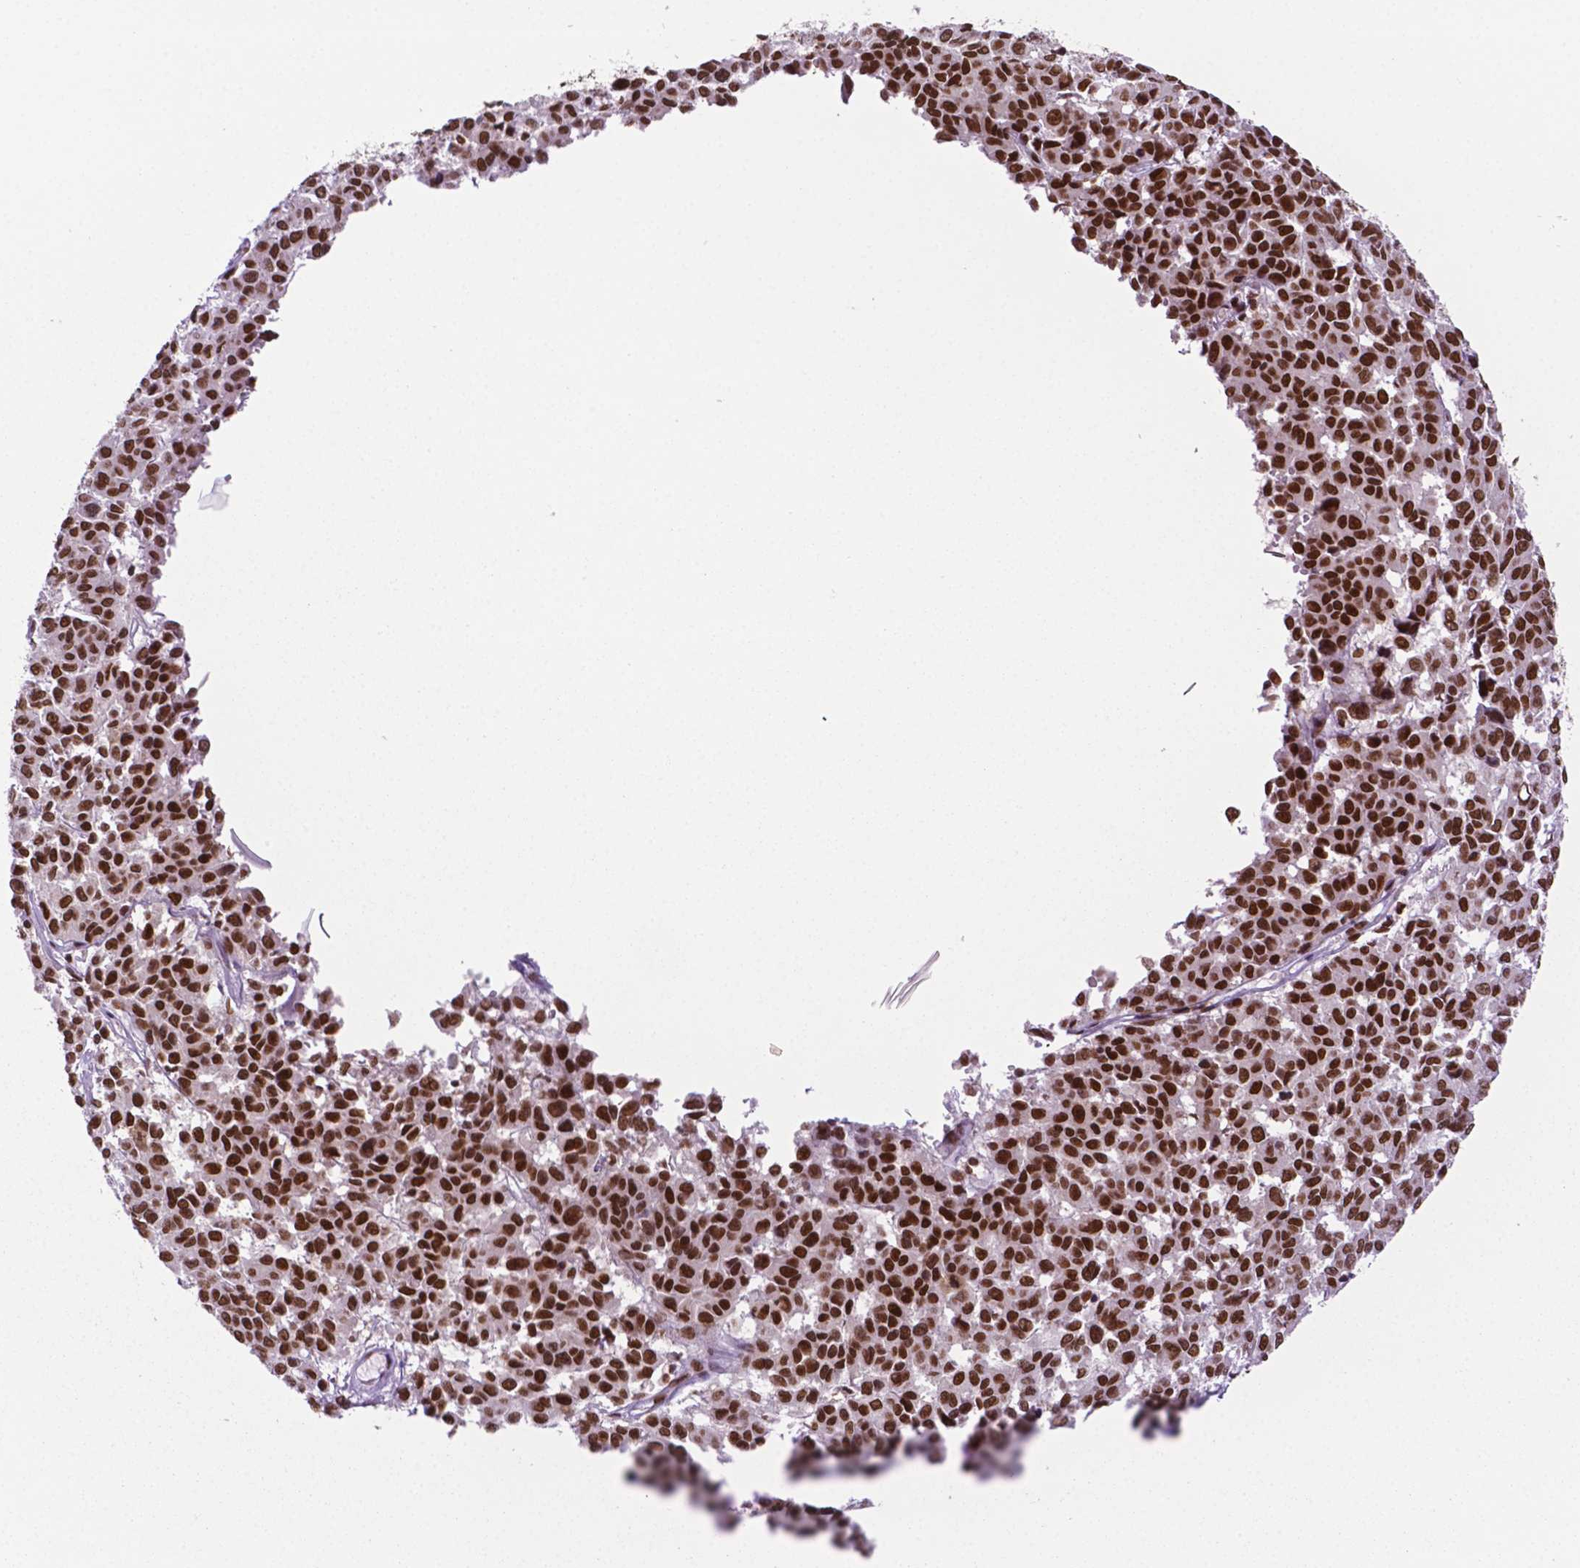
{"staining": {"intensity": "moderate", "quantity": "25%-75%", "location": "nuclear"}, "tissue": "melanoma", "cell_type": "Tumor cells", "image_type": "cancer", "snomed": [{"axis": "morphology", "description": "Malignant melanoma, NOS"}, {"axis": "topography", "description": "Skin"}], "caption": "Protein expression analysis of human malignant melanoma reveals moderate nuclear staining in about 25%-75% of tumor cells.", "gene": "MLH1", "patient": {"sex": "female", "age": 66}}